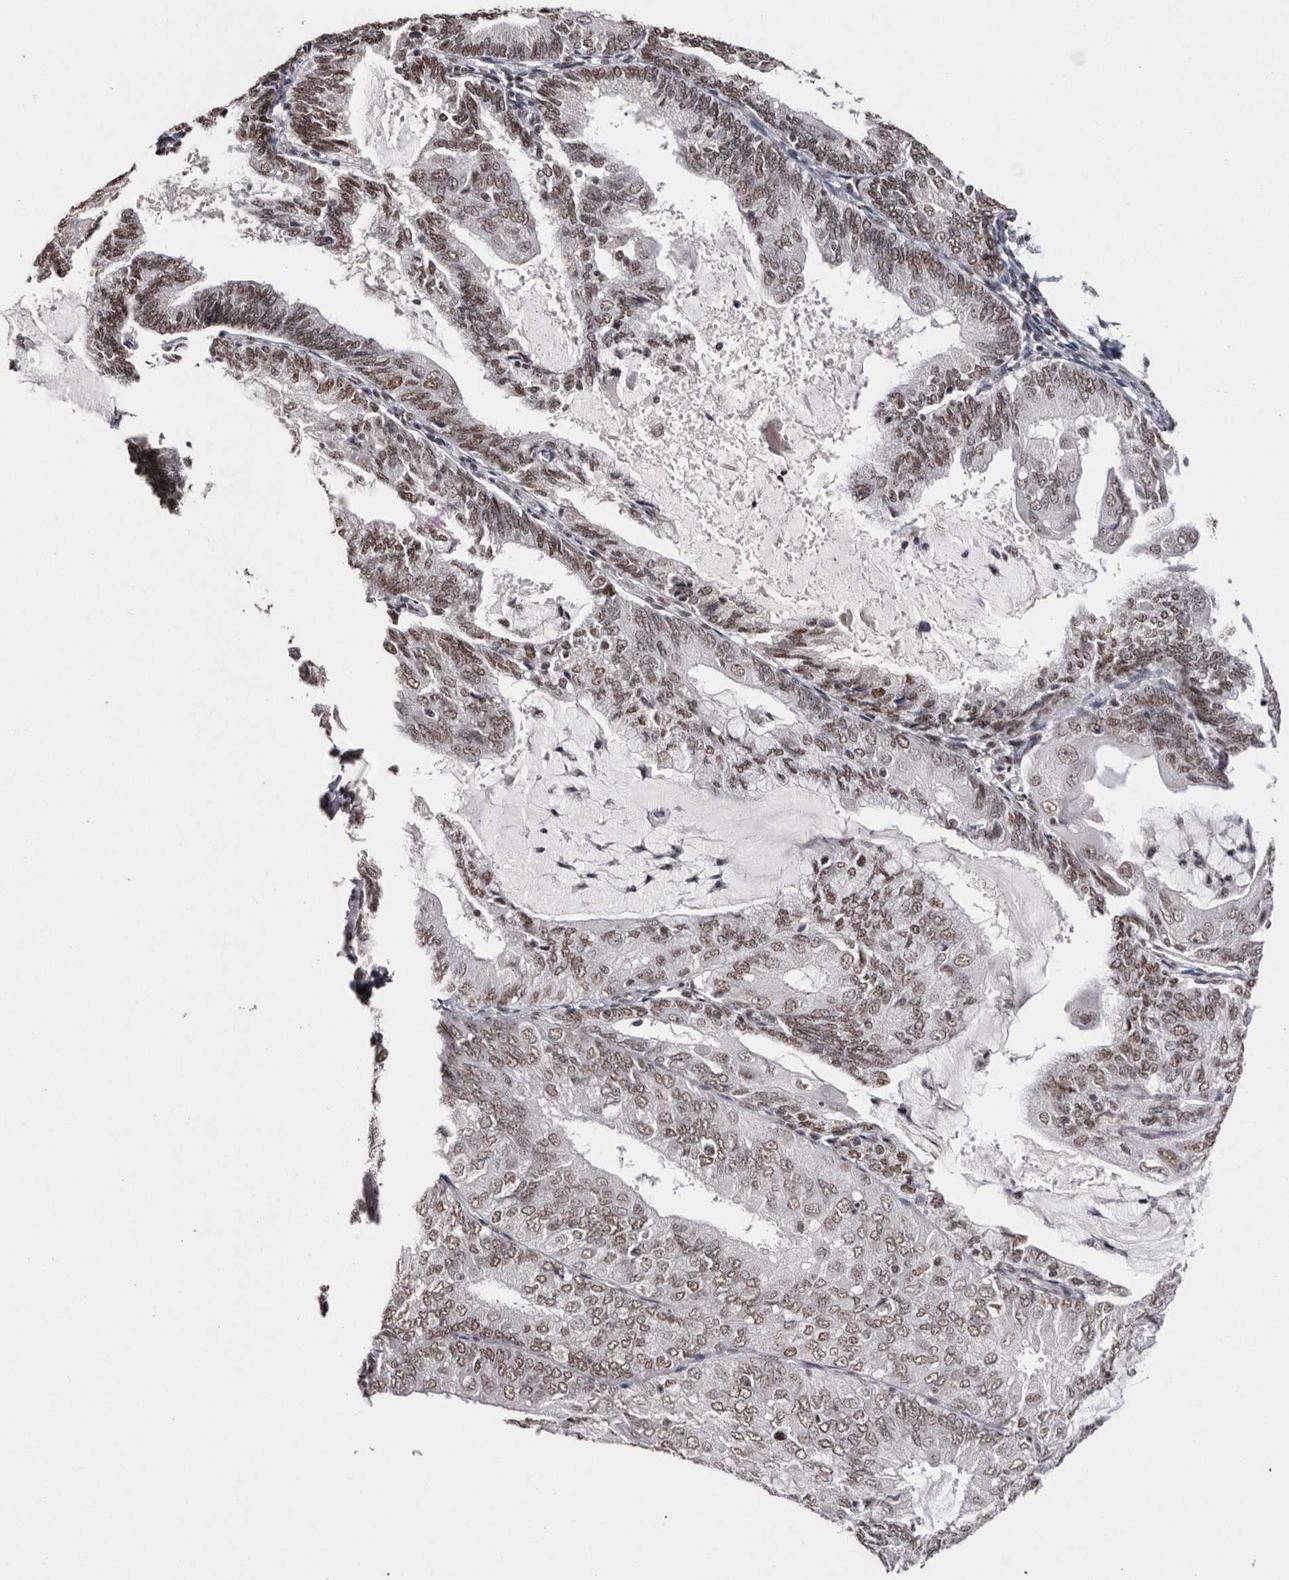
{"staining": {"intensity": "moderate", "quantity": ">75%", "location": "nuclear"}, "tissue": "endometrial cancer", "cell_type": "Tumor cells", "image_type": "cancer", "snomed": [{"axis": "morphology", "description": "Adenocarcinoma, NOS"}, {"axis": "topography", "description": "Endometrium"}], "caption": "IHC of human adenocarcinoma (endometrial) shows medium levels of moderate nuclear staining in about >75% of tumor cells.", "gene": "SMC1A", "patient": {"sex": "female", "age": 81}}